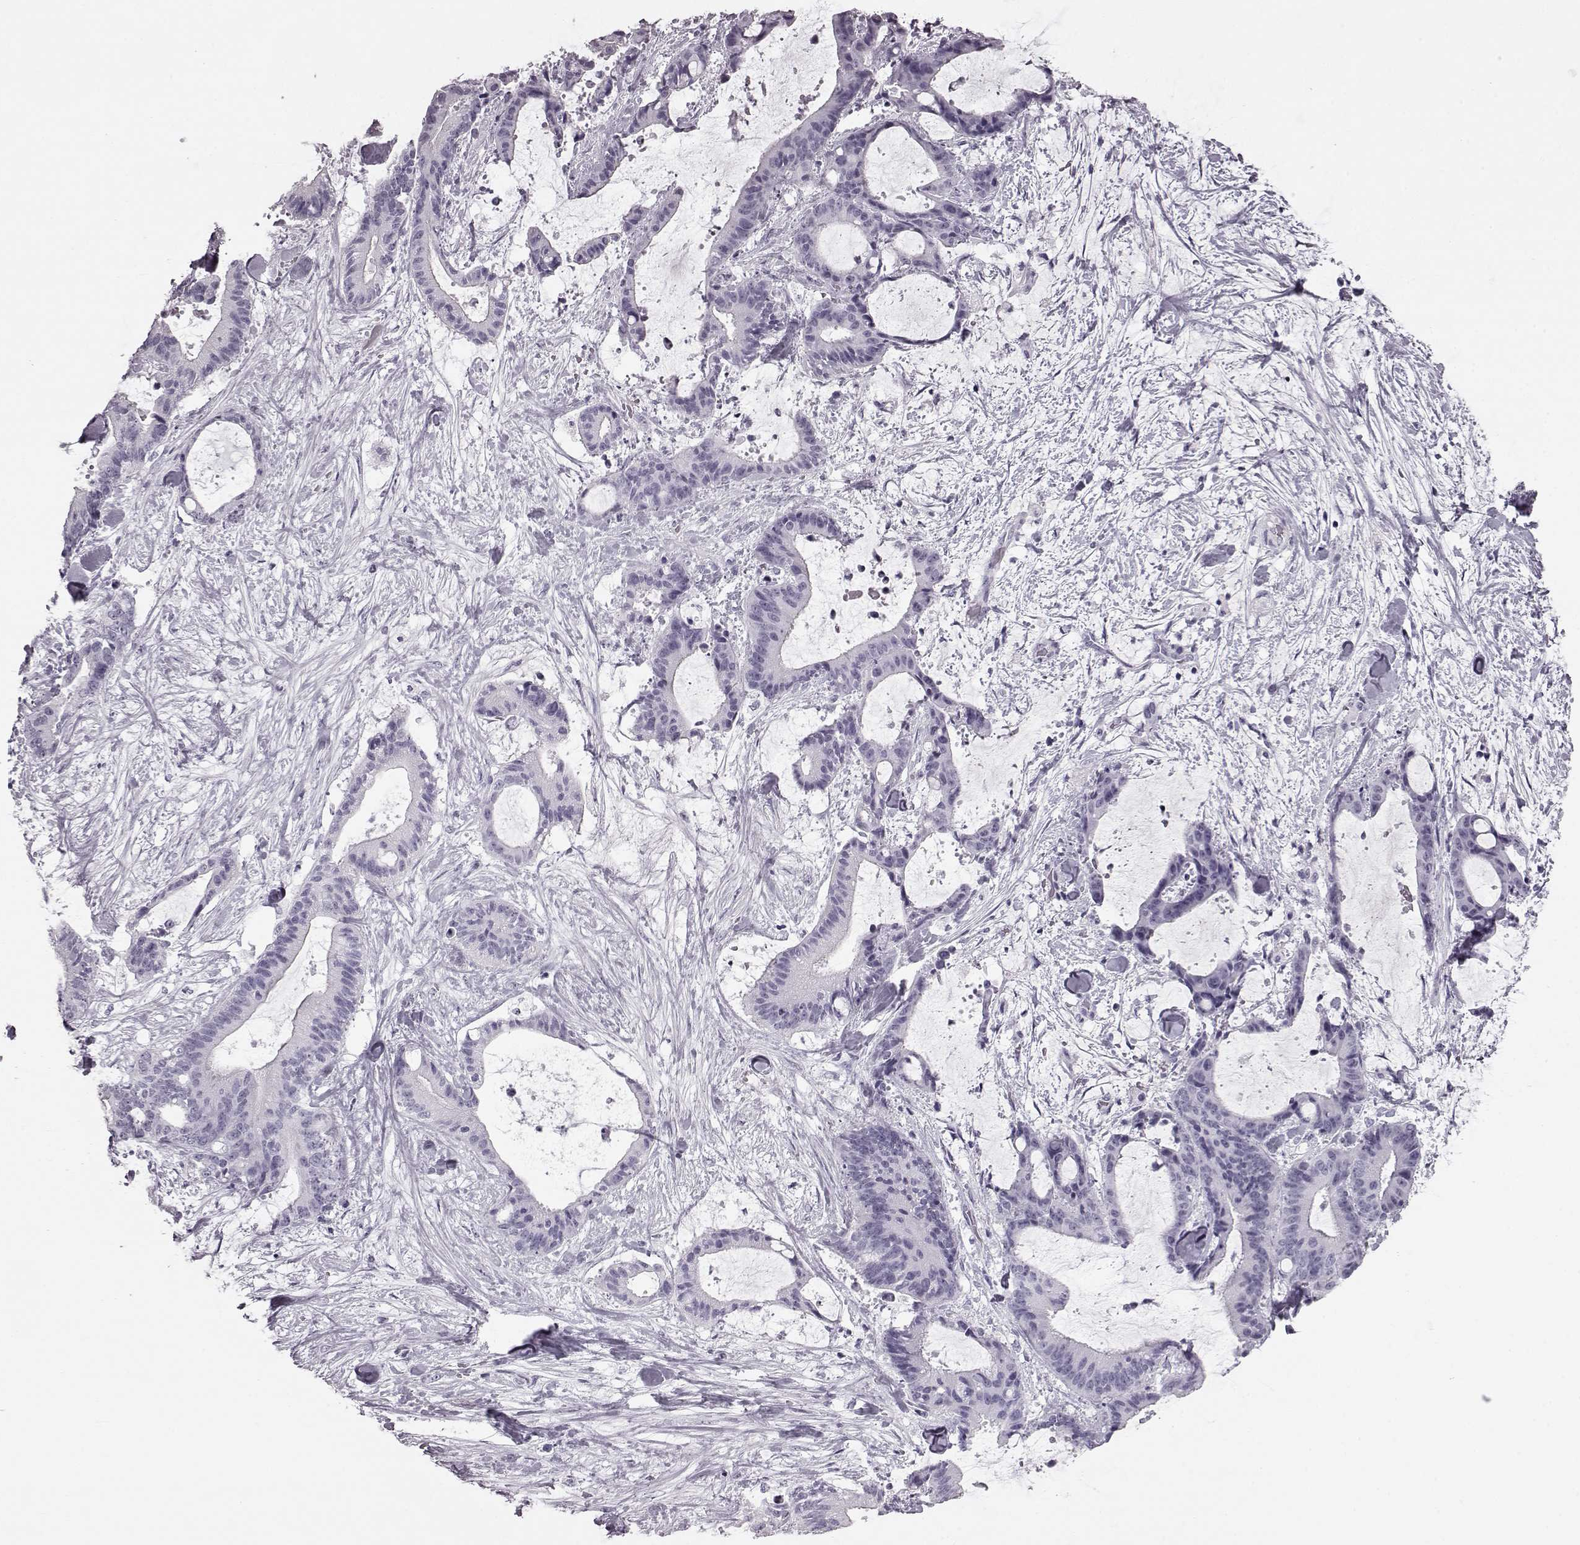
{"staining": {"intensity": "negative", "quantity": "none", "location": "none"}, "tissue": "liver cancer", "cell_type": "Tumor cells", "image_type": "cancer", "snomed": [{"axis": "morphology", "description": "Cholangiocarcinoma"}, {"axis": "topography", "description": "Liver"}], "caption": "Cholangiocarcinoma (liver) stained for a protein using IHC exhibits no staining tumor cells.", "gene": "PRPH2", "patient": {"sex": "female", "age": 73}}